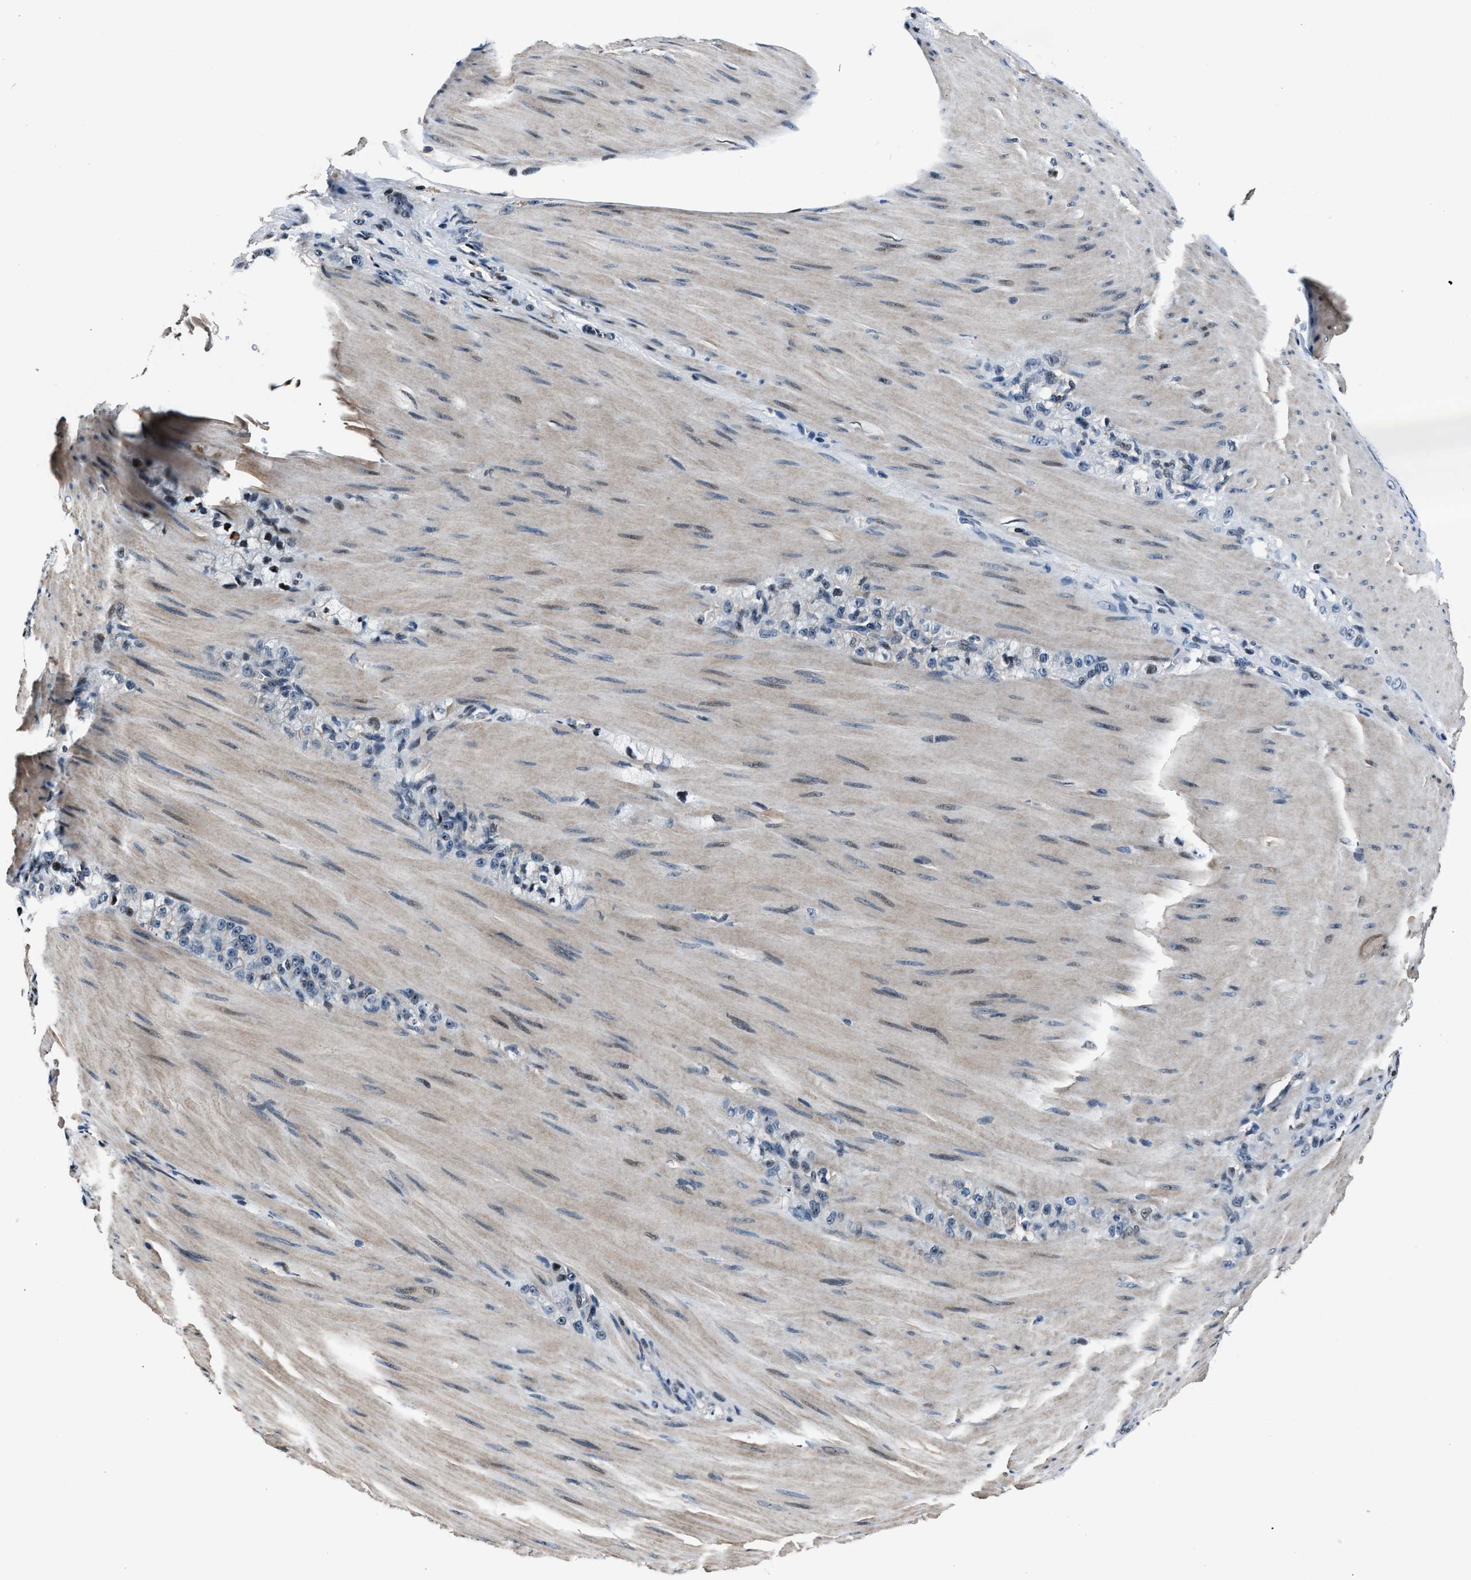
{"staining": {"intensity": "negative", "quantity": "none", "location": "none"}, "tissue": "stomach cancer", "cell_type": "Tumor cells", "image_type": "cancer", "snomed": [{"axis": "morphology", "description": "Normal tissue, NOS"}, {"axis": "morphology", "description": "Adenocarcinoma, NOS"}, {"axis": "topography", "description": "Stomach"}], "caption": "Immunohistochemistry (IHC) image of human stomach adenocarcinoma stained for a protein (brown), which exhibits no staining in tumor cells.", "gene": "PPIE", "patient": {"sex": "male", "age": 82}}